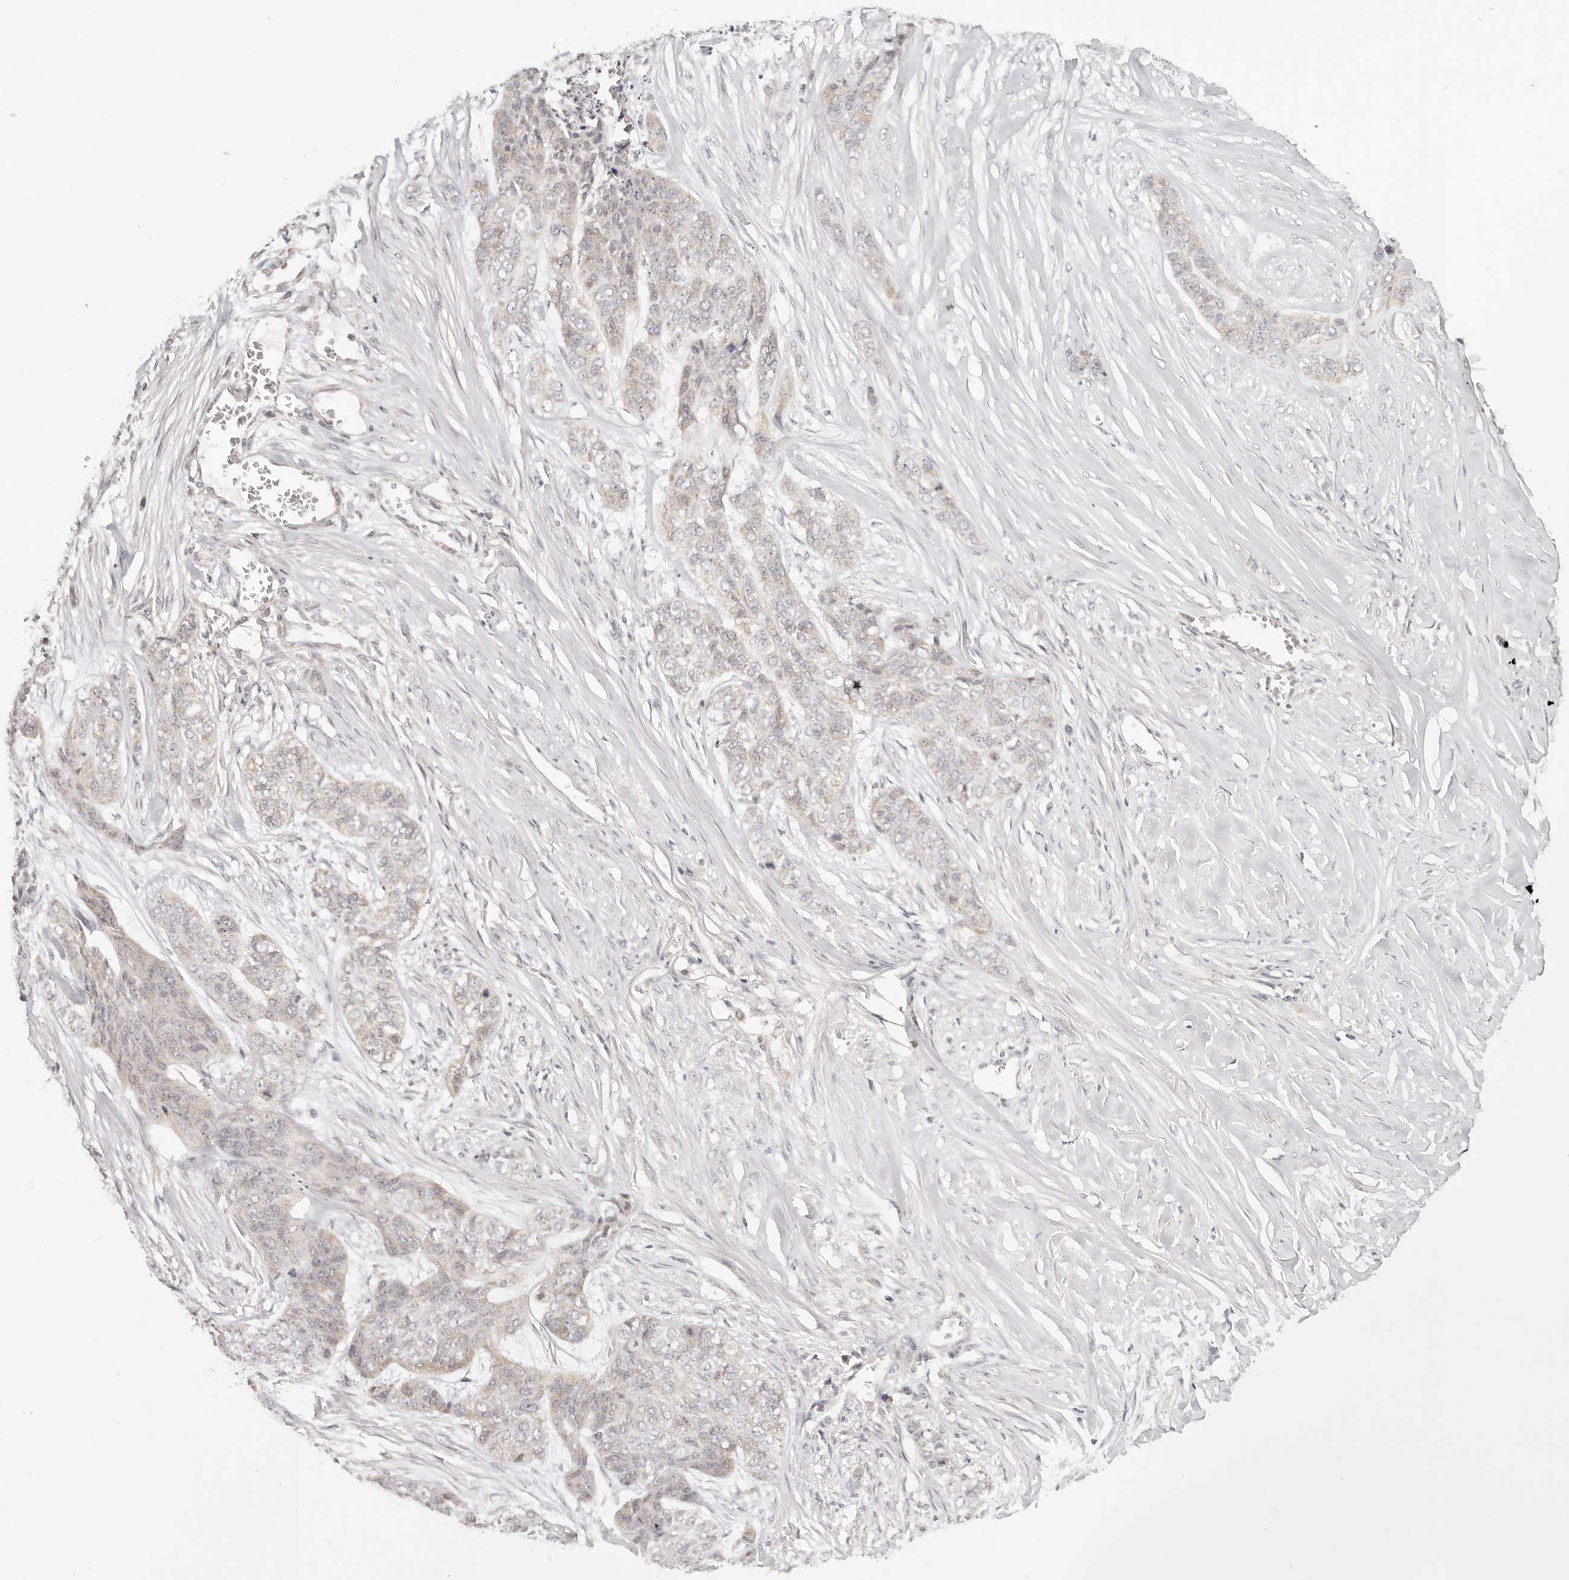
{"staining": {"intensity": "negative", "quantity": "none", "location": "none"}, "tissue": "skin cancer", "cell_type": "Tumor cells", "image_type": "cancer", "snomed": [{"axis": "morphology", "description": "Basal cell carcinoma"}, {"axis": "topography", "description": "Skin"}], "caption": "Immunohistochemistry histopathology image of skin basal cell carcinoma stained for a protein (brown), which demonstrates no expression in tumor cells.", "gene": "KCMF1", "patient": {"sex": "female", "age": 64}}